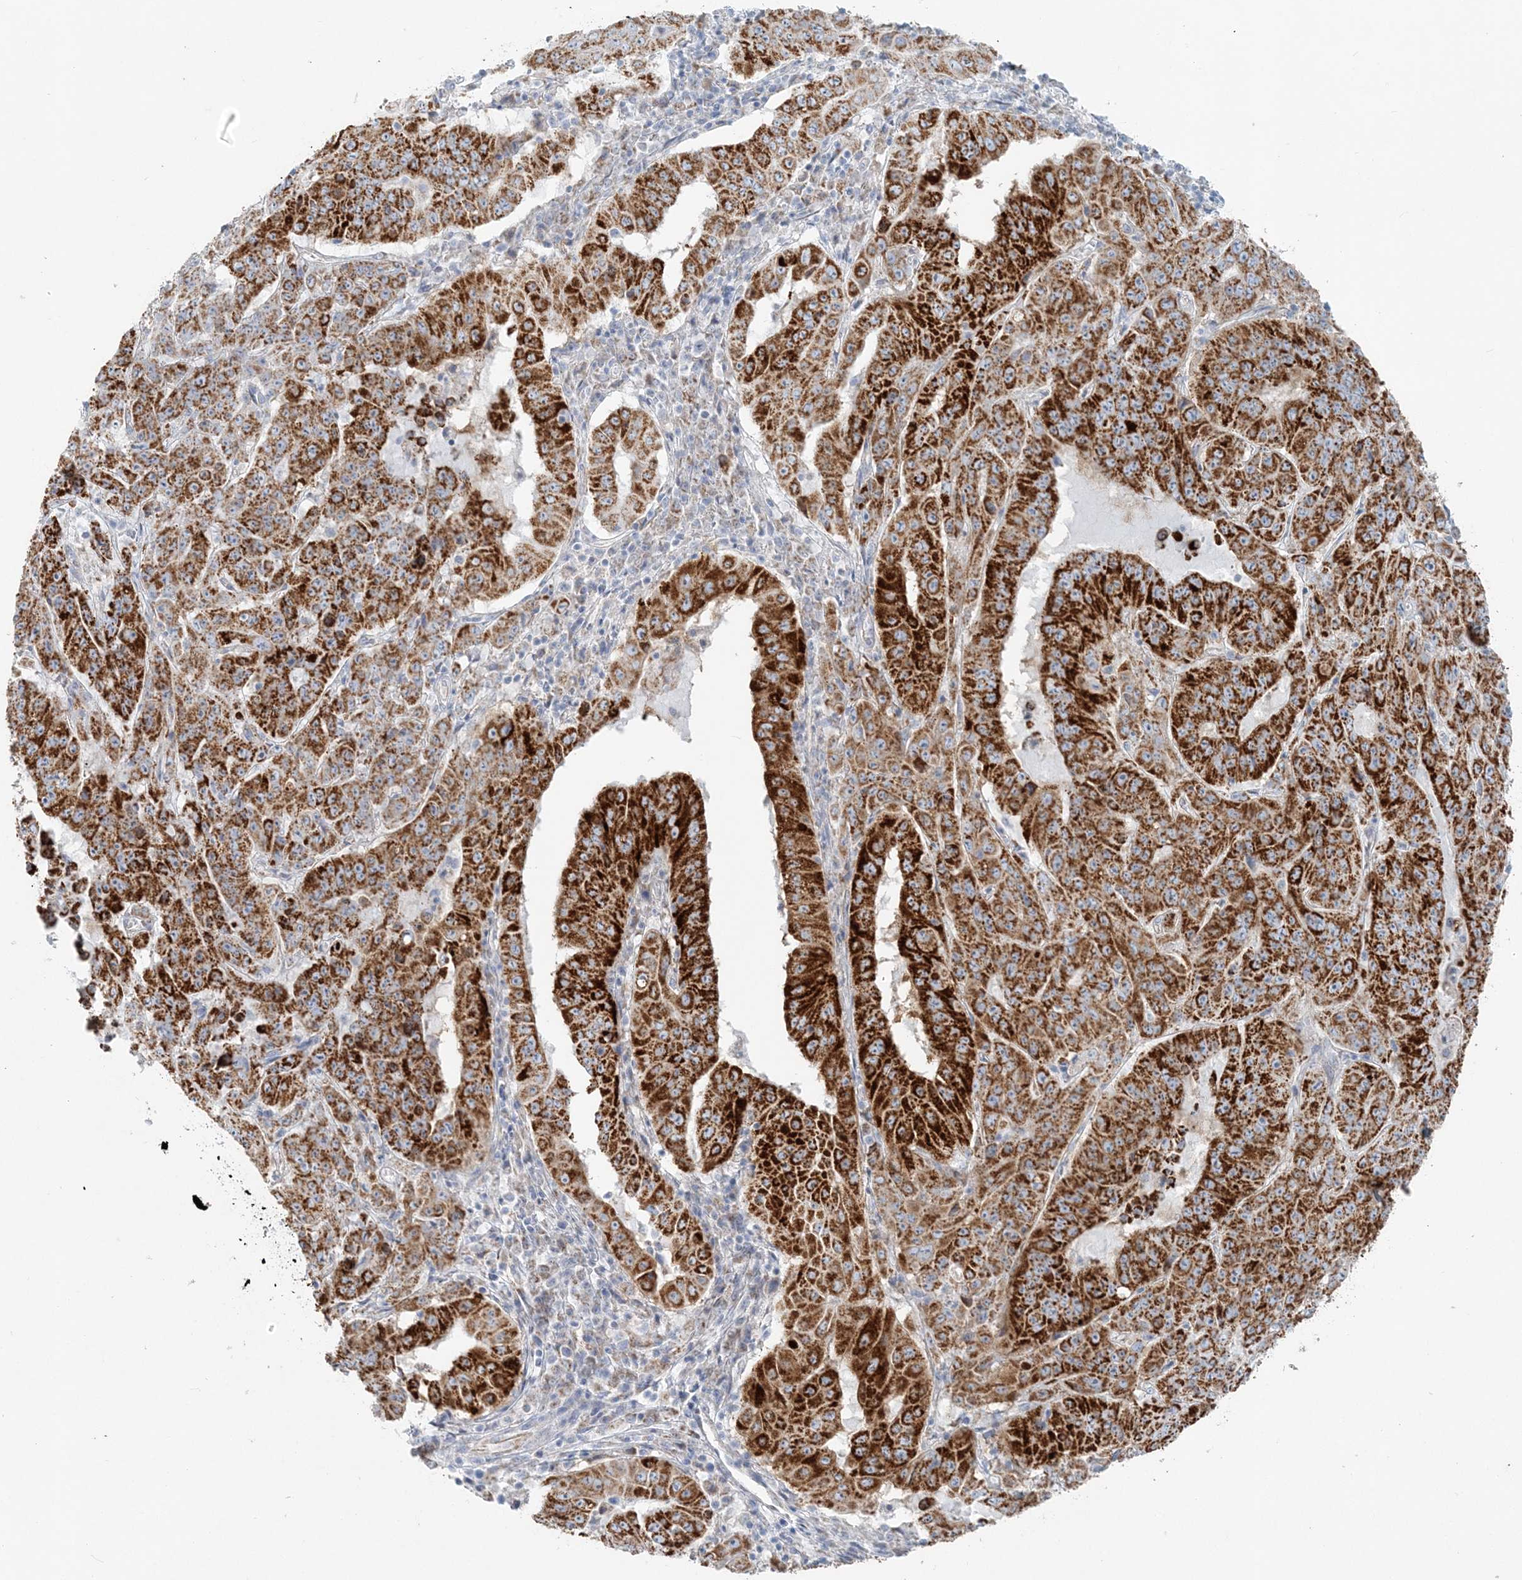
{"staining": {"intensity": "strong", "quantity": ">75%", "location": "cytoplasmic/membranous"}, "tissue": "pancreatic cancer", "cell_type": "Tumor cells", "image_type": "cancer", "snomed": [{"axis": "morphology", "description": "Adenocarcinoma, NOS"}, {"axis": "topography", "description": "Pancreas"}], "caption": "Adenocarcinoma (pancreatic) tissue demonstrates strong cytoplasmic/membranous positivity in about >75% of tumor cells, visualized by immunohistochemistry. The staining was performed using DAB to visualize the protein expression in brown, while the nuclei were stained in blue with hematoxylin (Magnification: 20x).", "gene": "PCCB", "patient": {"sex": "male", "age": 63}}